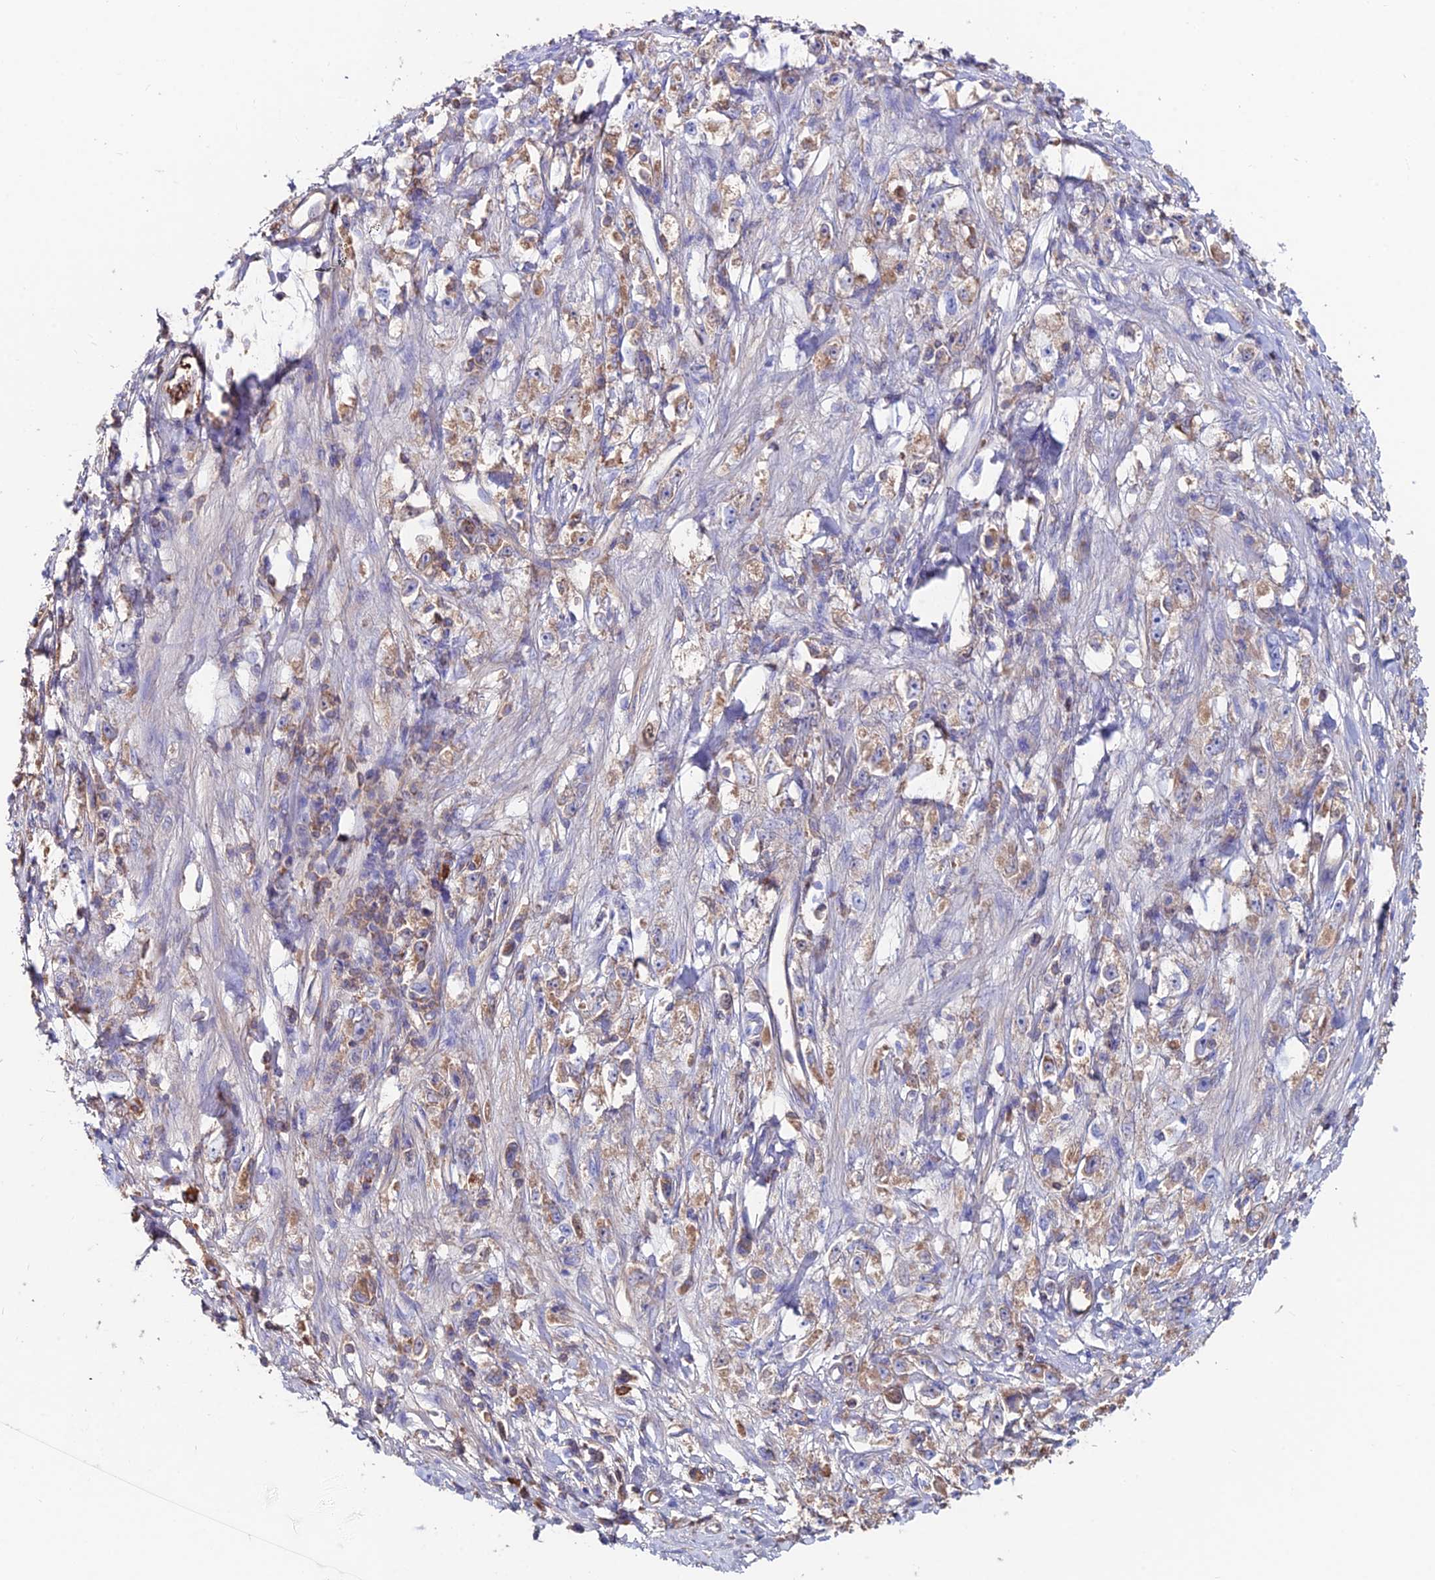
{"staining": {"intensity": "weak", "quantity": ">75%", "location": "cytoplasmic/membranous"}, "tissue": "stomach cancer", "cell_type": "Tumor cells", "image_type": "cancer", "snomed": [{"axis": "morphology", "description": "Adenocarcinoma, NOS"}, {"axis": "topography", "description": "Stomach"}], "caption": "A brown stain shows weak cytoplasmic/membranous positivity of a protein in stomach cancer (adenocarcinoma) tumor cells.", "gene": "SLC25A16", "patient": {"sex": "female", "age": 59}}